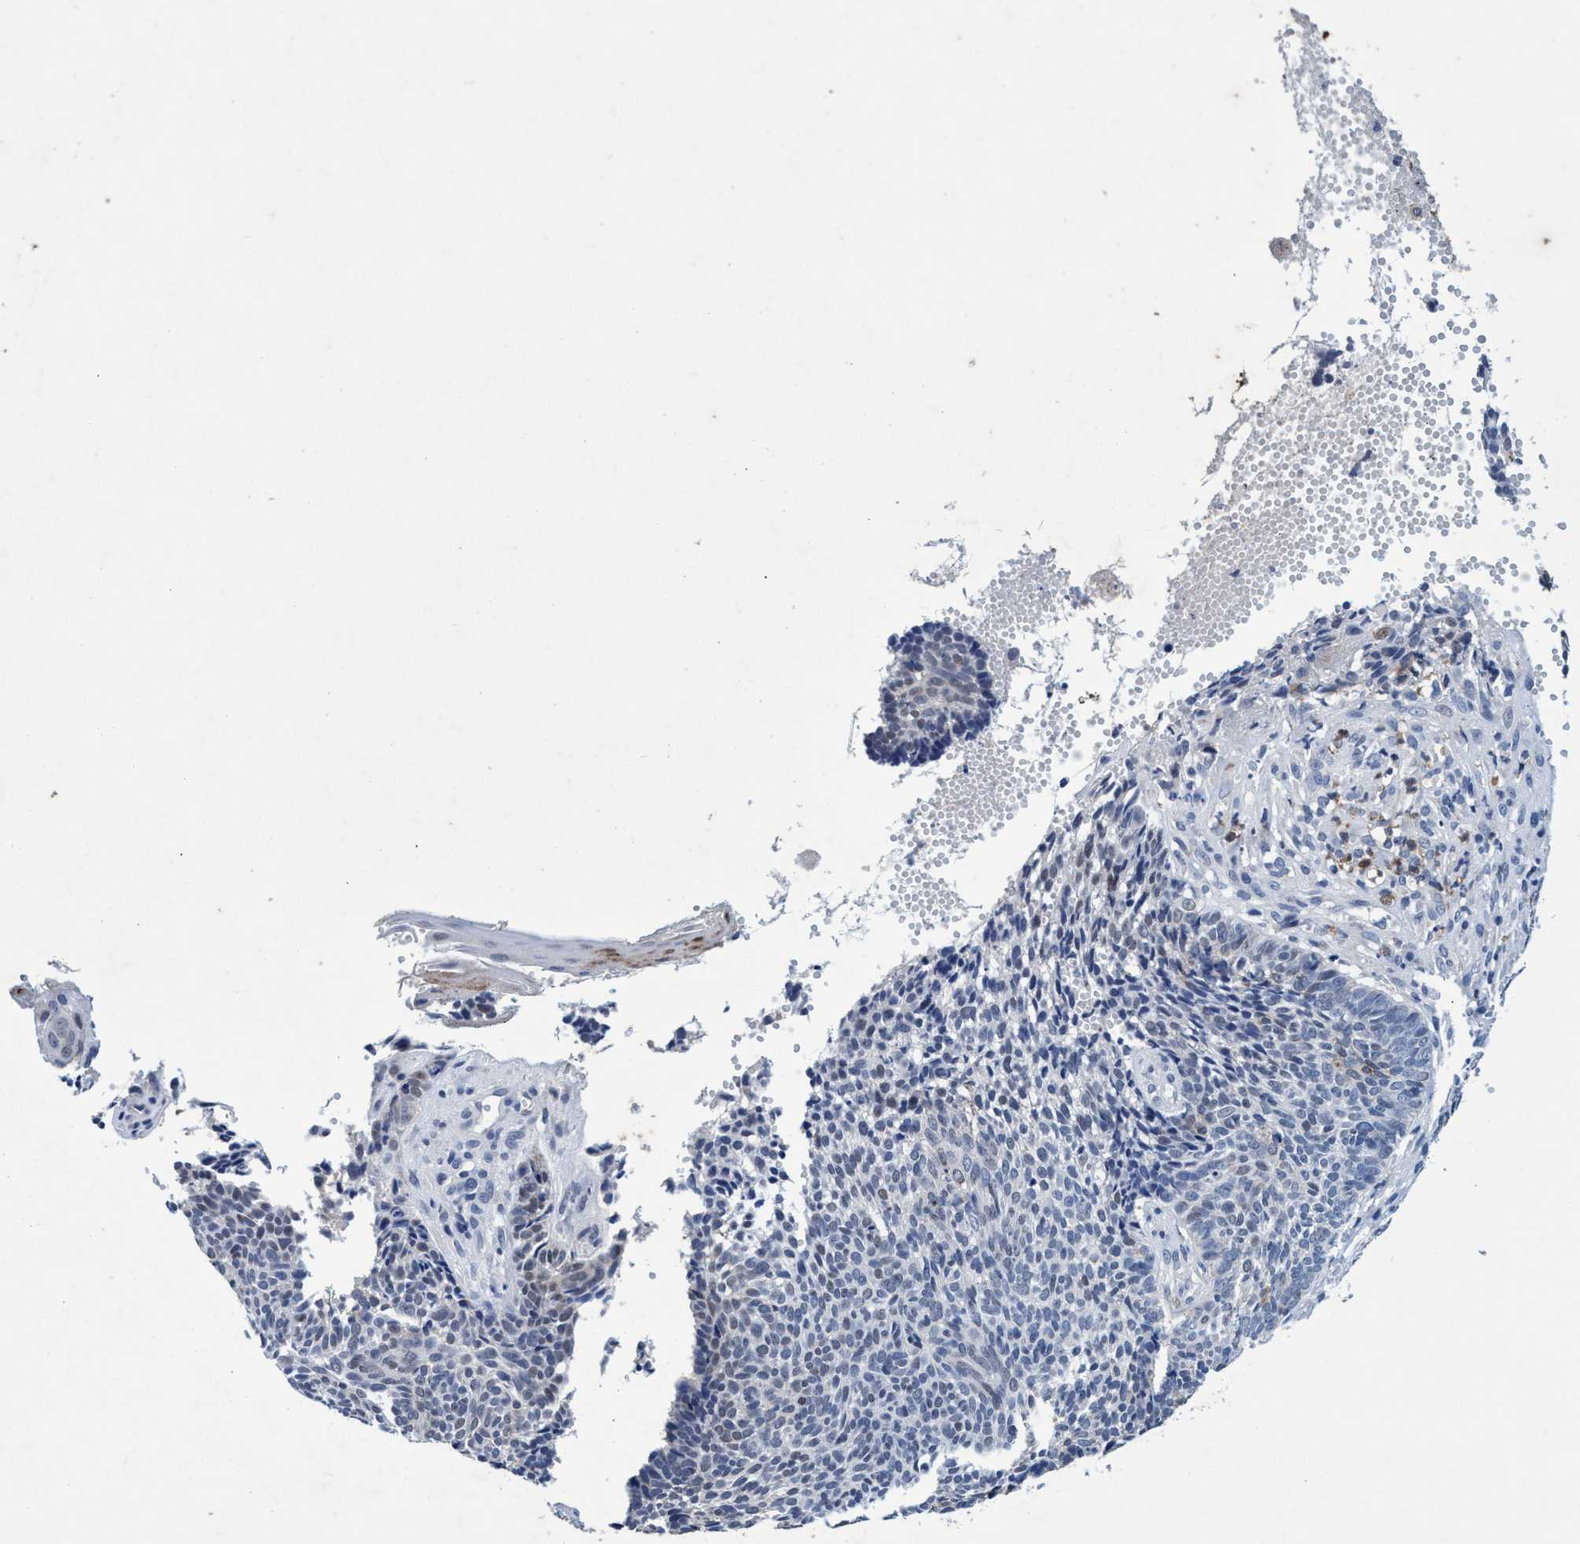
{"staining": {"intensity": "negative", "quantity": "none", "location": "none"}, "tissue": "skin cancer", "cell_type": "Tumor cells", "image_type": "cancer", "snomed": [{"axis": "morphology", "description": "Basal cell carcinoma"}, {"axis": "topography", "description": "Skin"}], "caption": "IHC histopathology image of neoplastic tissue: skin basal cell carcinoma stained with DAB (3,3'-diaminobenzidine) displays no significant protein expression in tumor cells.", "gene": "GRB14", "patient": {"sex": "male", "age": 84}}